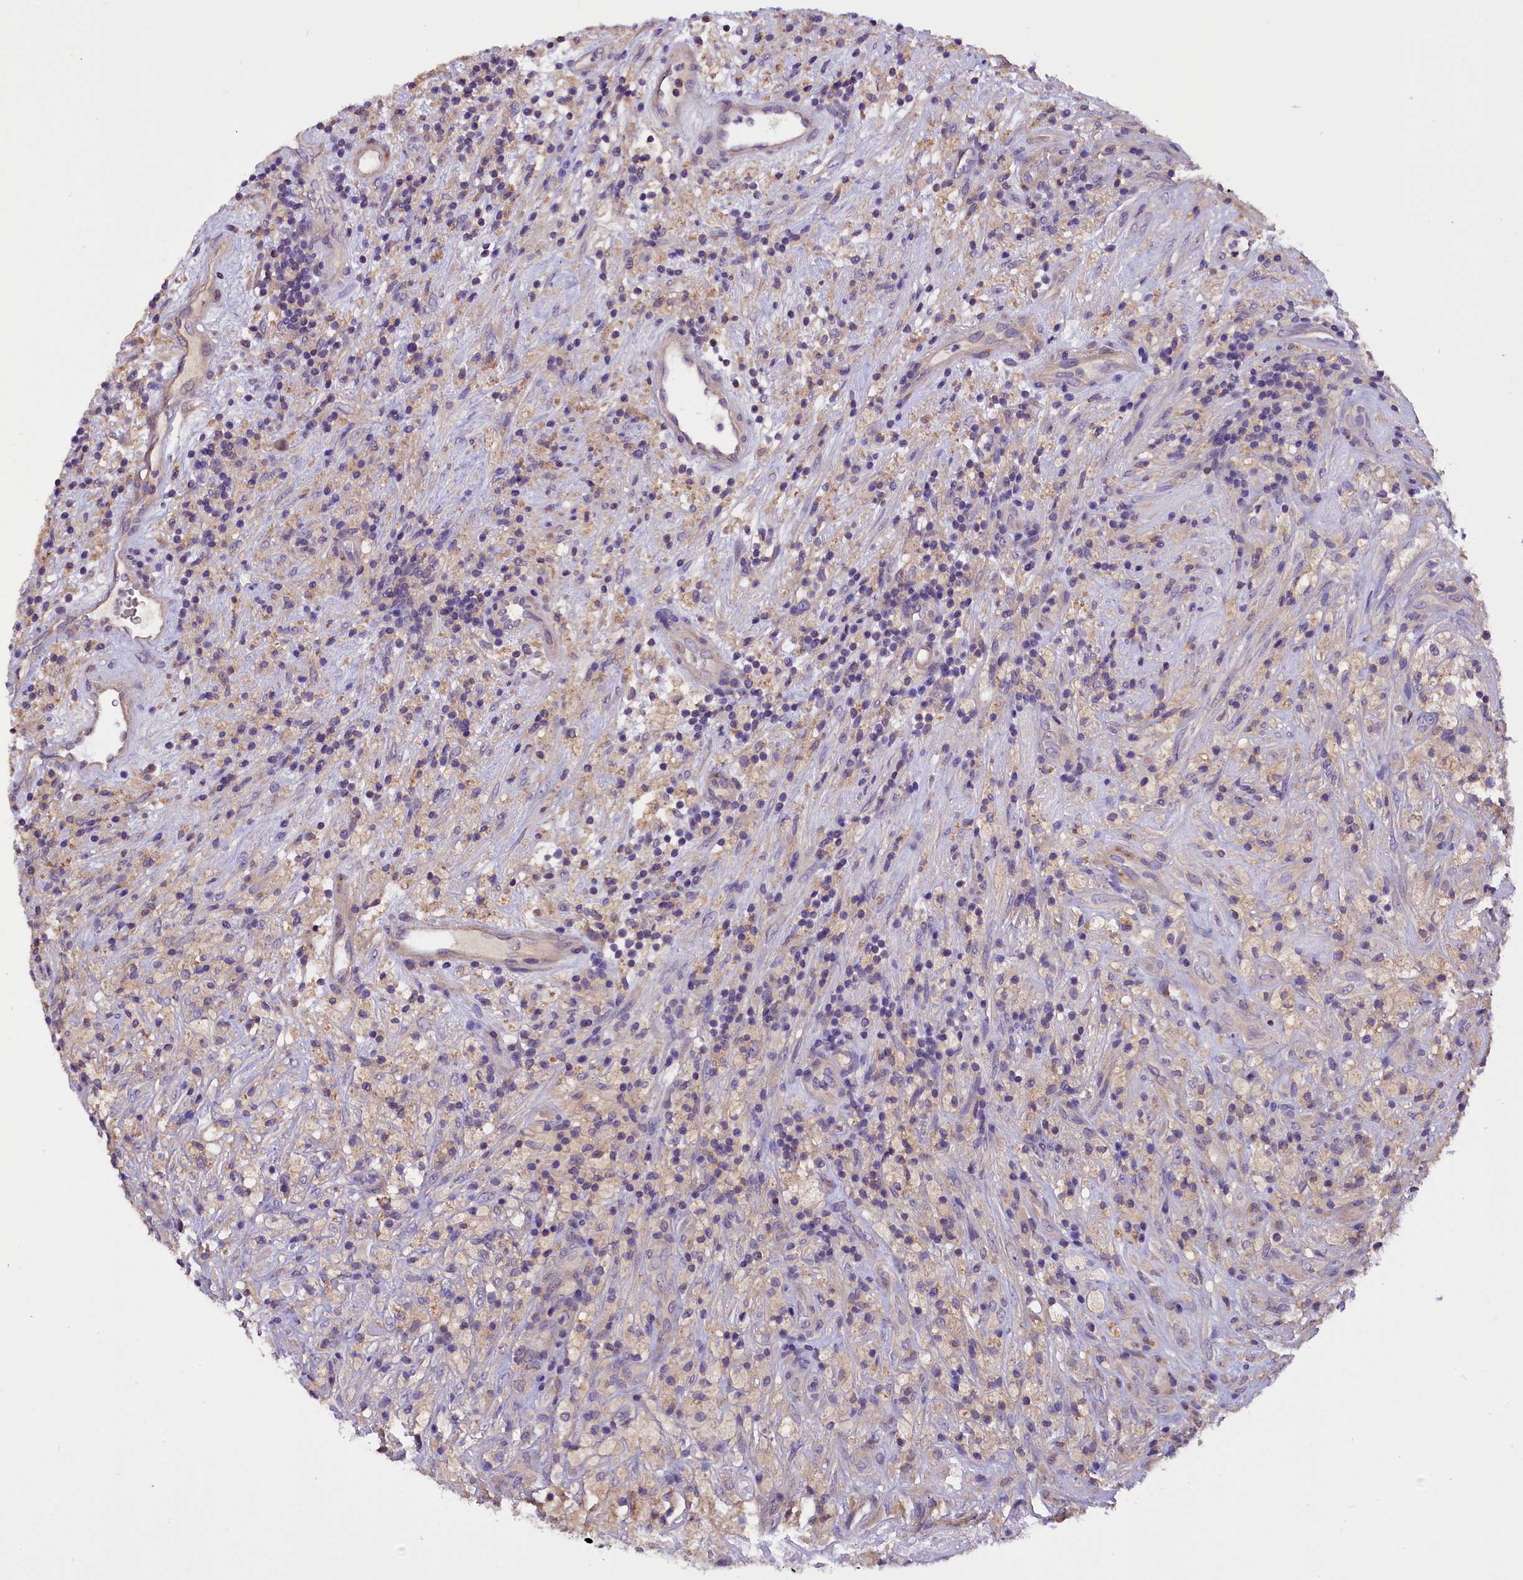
{"staining": {"intensity": "negative", "quantity": "none", "location": "none"}, "tissue": "glioma", "cell_type": "Tumor cells", "image_type": "cancer", "snomed": [{"axis": "morphology", "description": "Glioma, malignant, High grade"}, {"axis": "topography", "description": "Brain"}], "caption": "Immunohistochemical staining of malignant glioma (high-grade) displays no significant expression in tumor cells.", "gene": "AP3B2", "patient": {"sex": "male", "age": 69}}